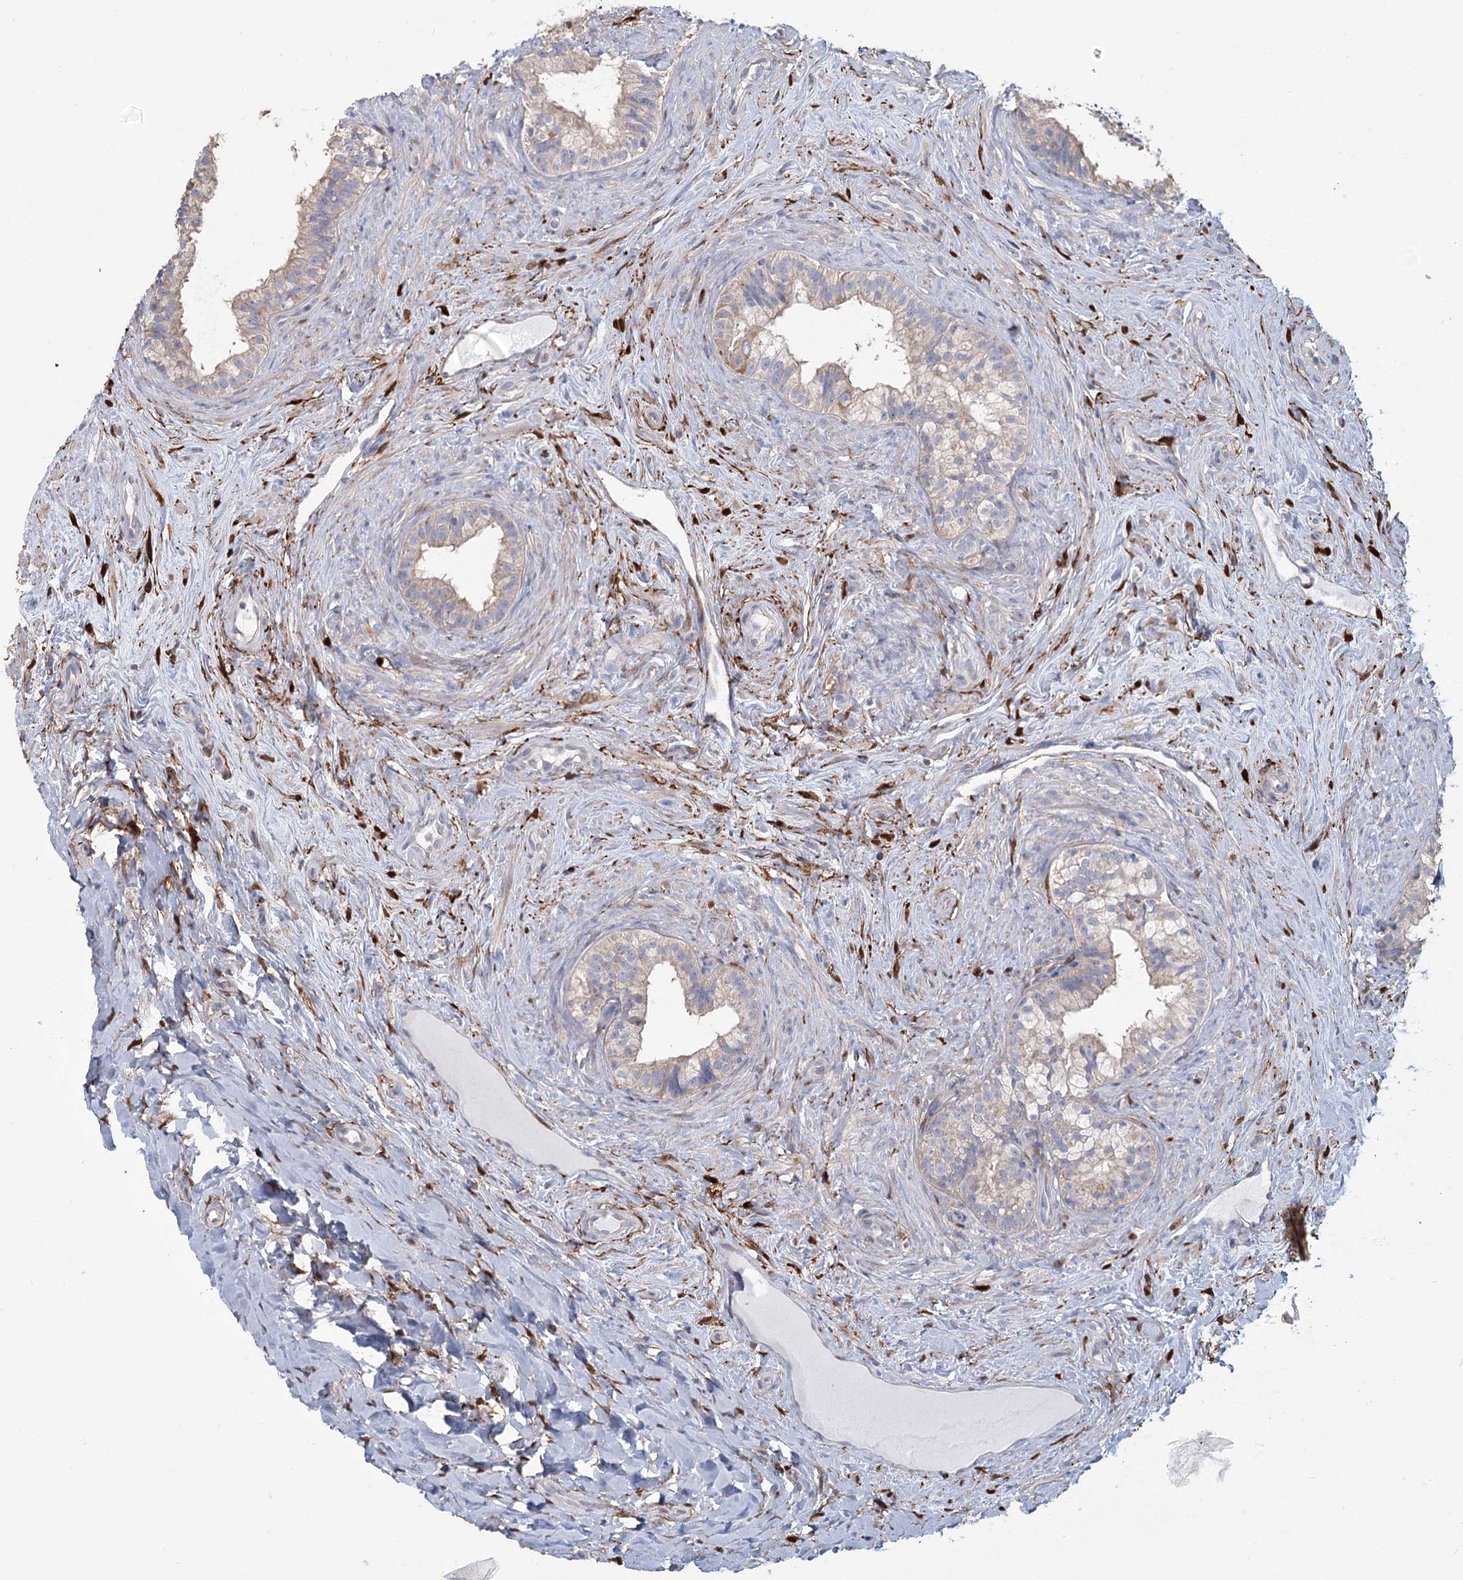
{"staining": {"intensity": "negative", "quantity": "none", "location": "none"}, "tissue": "epididymis", "cell_type": "Glandular cells", "image_type": "normal", "snomed": [{"axis": "morphology", "description": "Normal tissue, NOS"}, {"axis": "topography", "description": "Epididymis"}], "caption": "DAB (3,3'-diaminobenzidine) immunohistochemical staining of benign epididymis shows no significant positivity in glandular cells.", "gene": "CNTLN", "patient": {"sex": "male", "age": 84}}